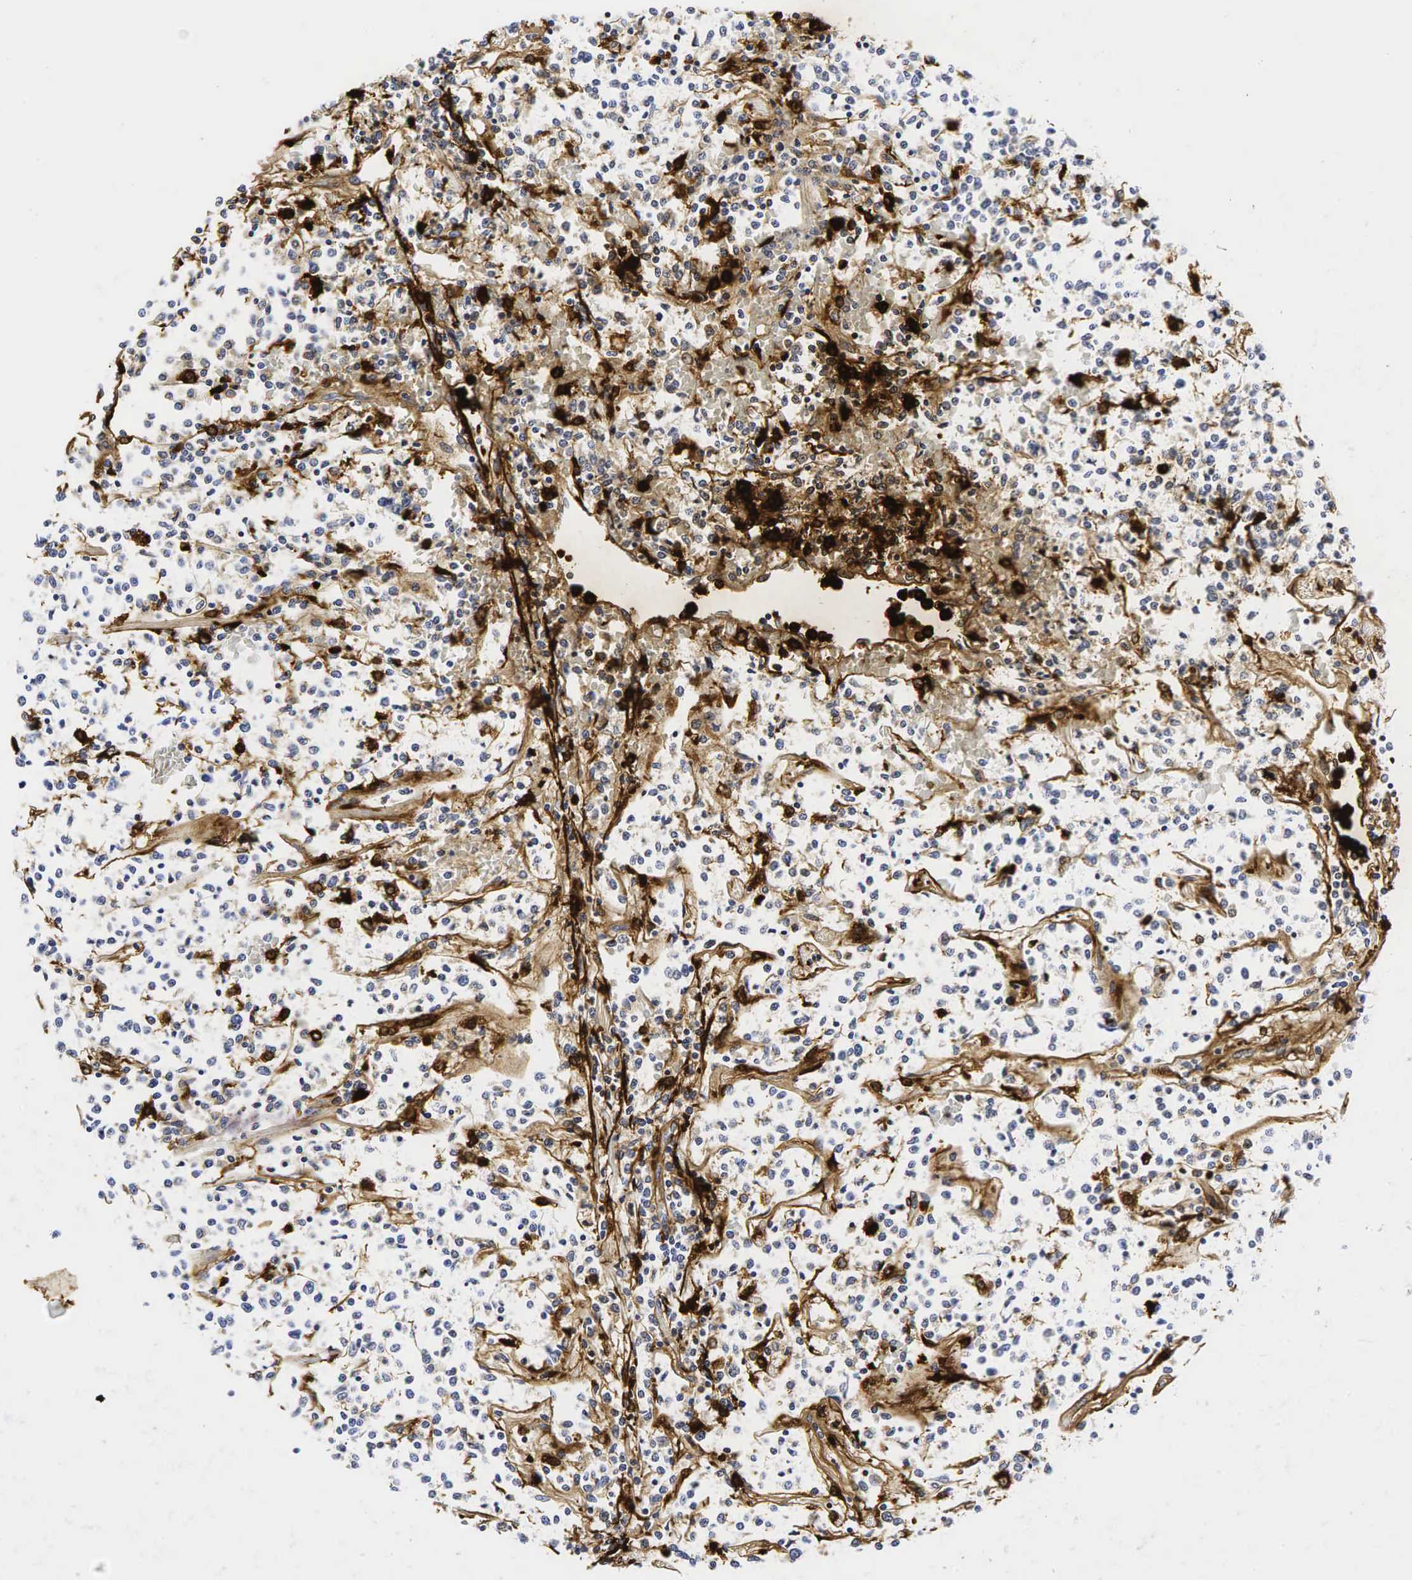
{"staining": {"intensity": "negative", "quantity": "none", "location": "none"}, "tissue": "lymphoma", "cell_type": "Tumor cells", "image_type": "cancer", "snomed": [{"axis": "morphology", "description": "Malignant lymphoma, non-Hodgkin's type, Low grade"}, {"axis": "topography", "description": "Small intestine"}], "caption": "Immunohistochemical staining of lymphoma reveals no significant positivity in tumor cells.", "gene": "LYZ", "patient": {"sex": "female", "age": 59}}